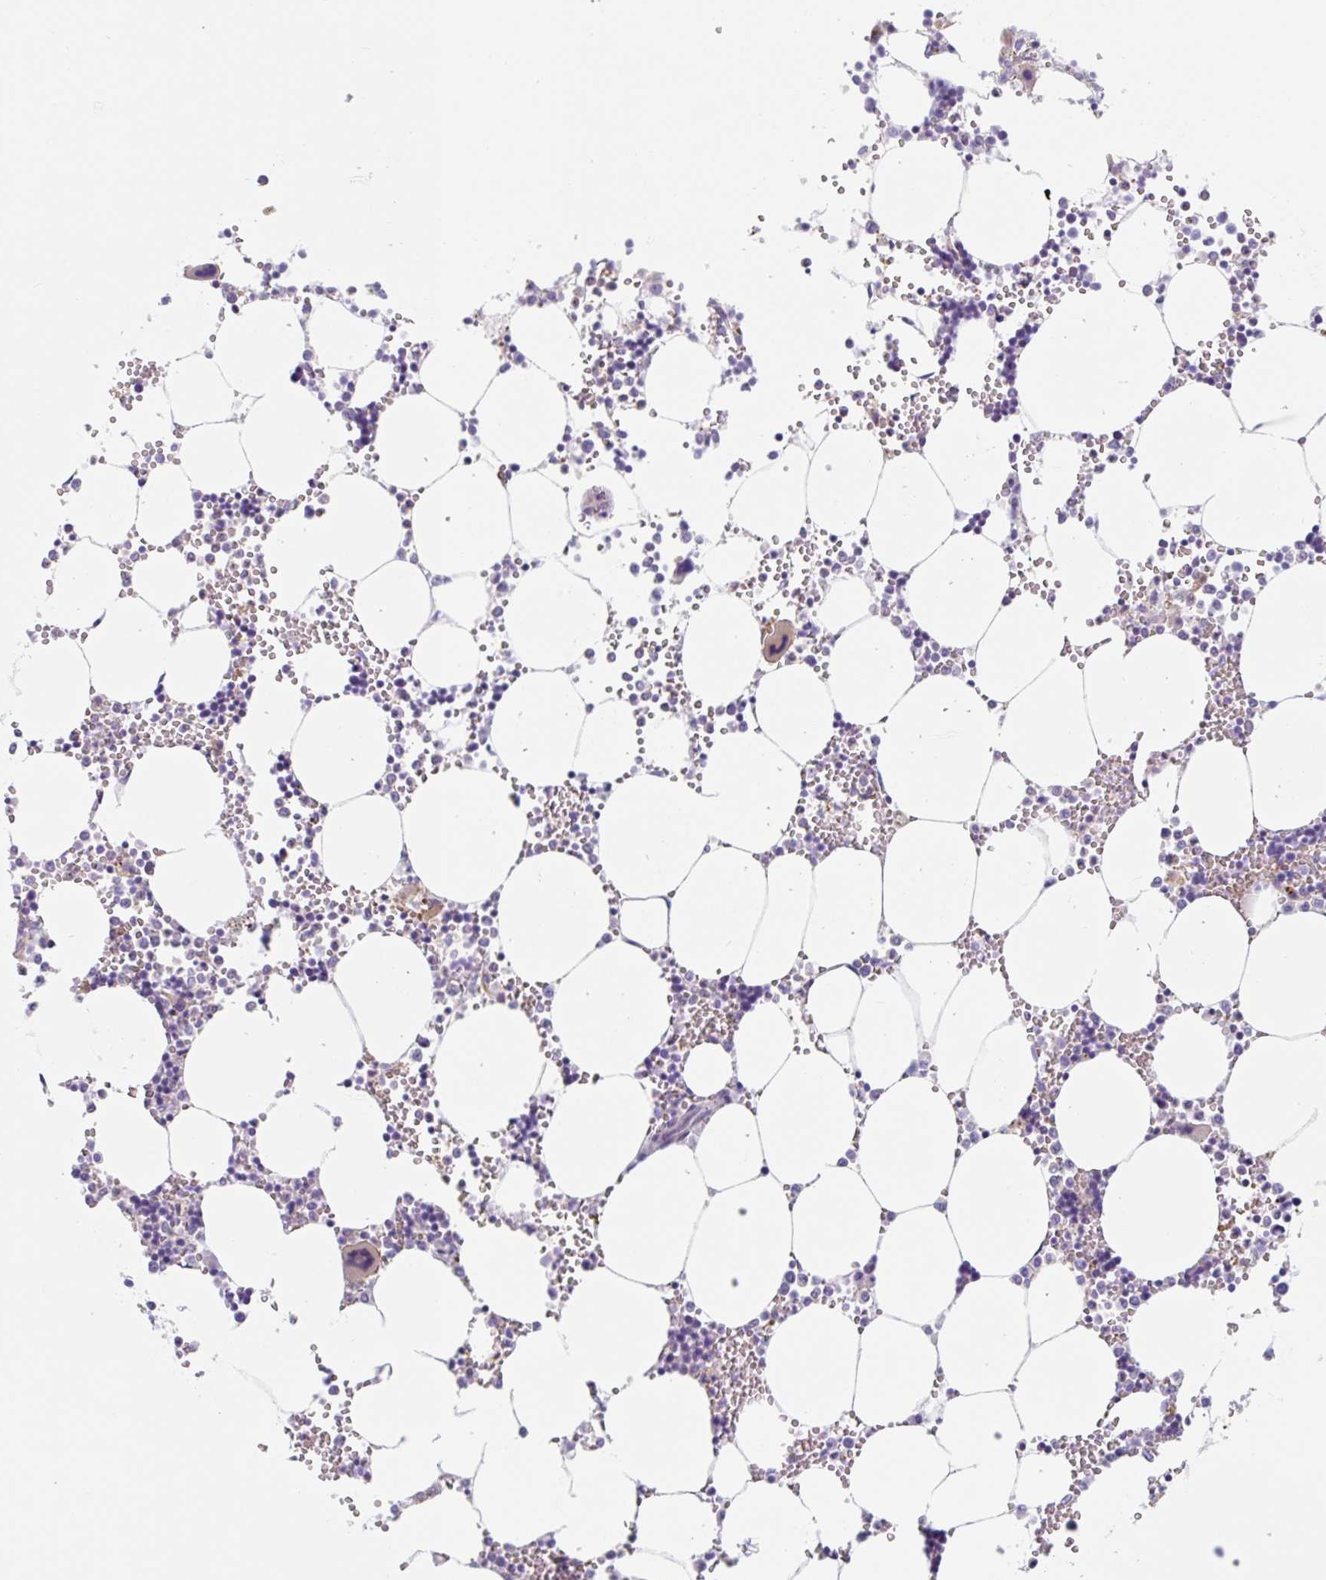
{"staining": {"intensity": "negative", "quantity": "none", "location": "none"}, "tissue": "bone marrow", "cell_type": "Hematopoietic cells", "image_type": "normal", "snomed": [{"axis": "morphology", "description": "Normal tissue, NOS"}, {"axis": "topography", "description": "Bone marrow"}], "caption": "Normal bone marrow was stained to show a protein in brown. There is no significant expression in hematopoietic cells.", "gene": "LENG9", "patient": {"sex": "male", "age": 64}}